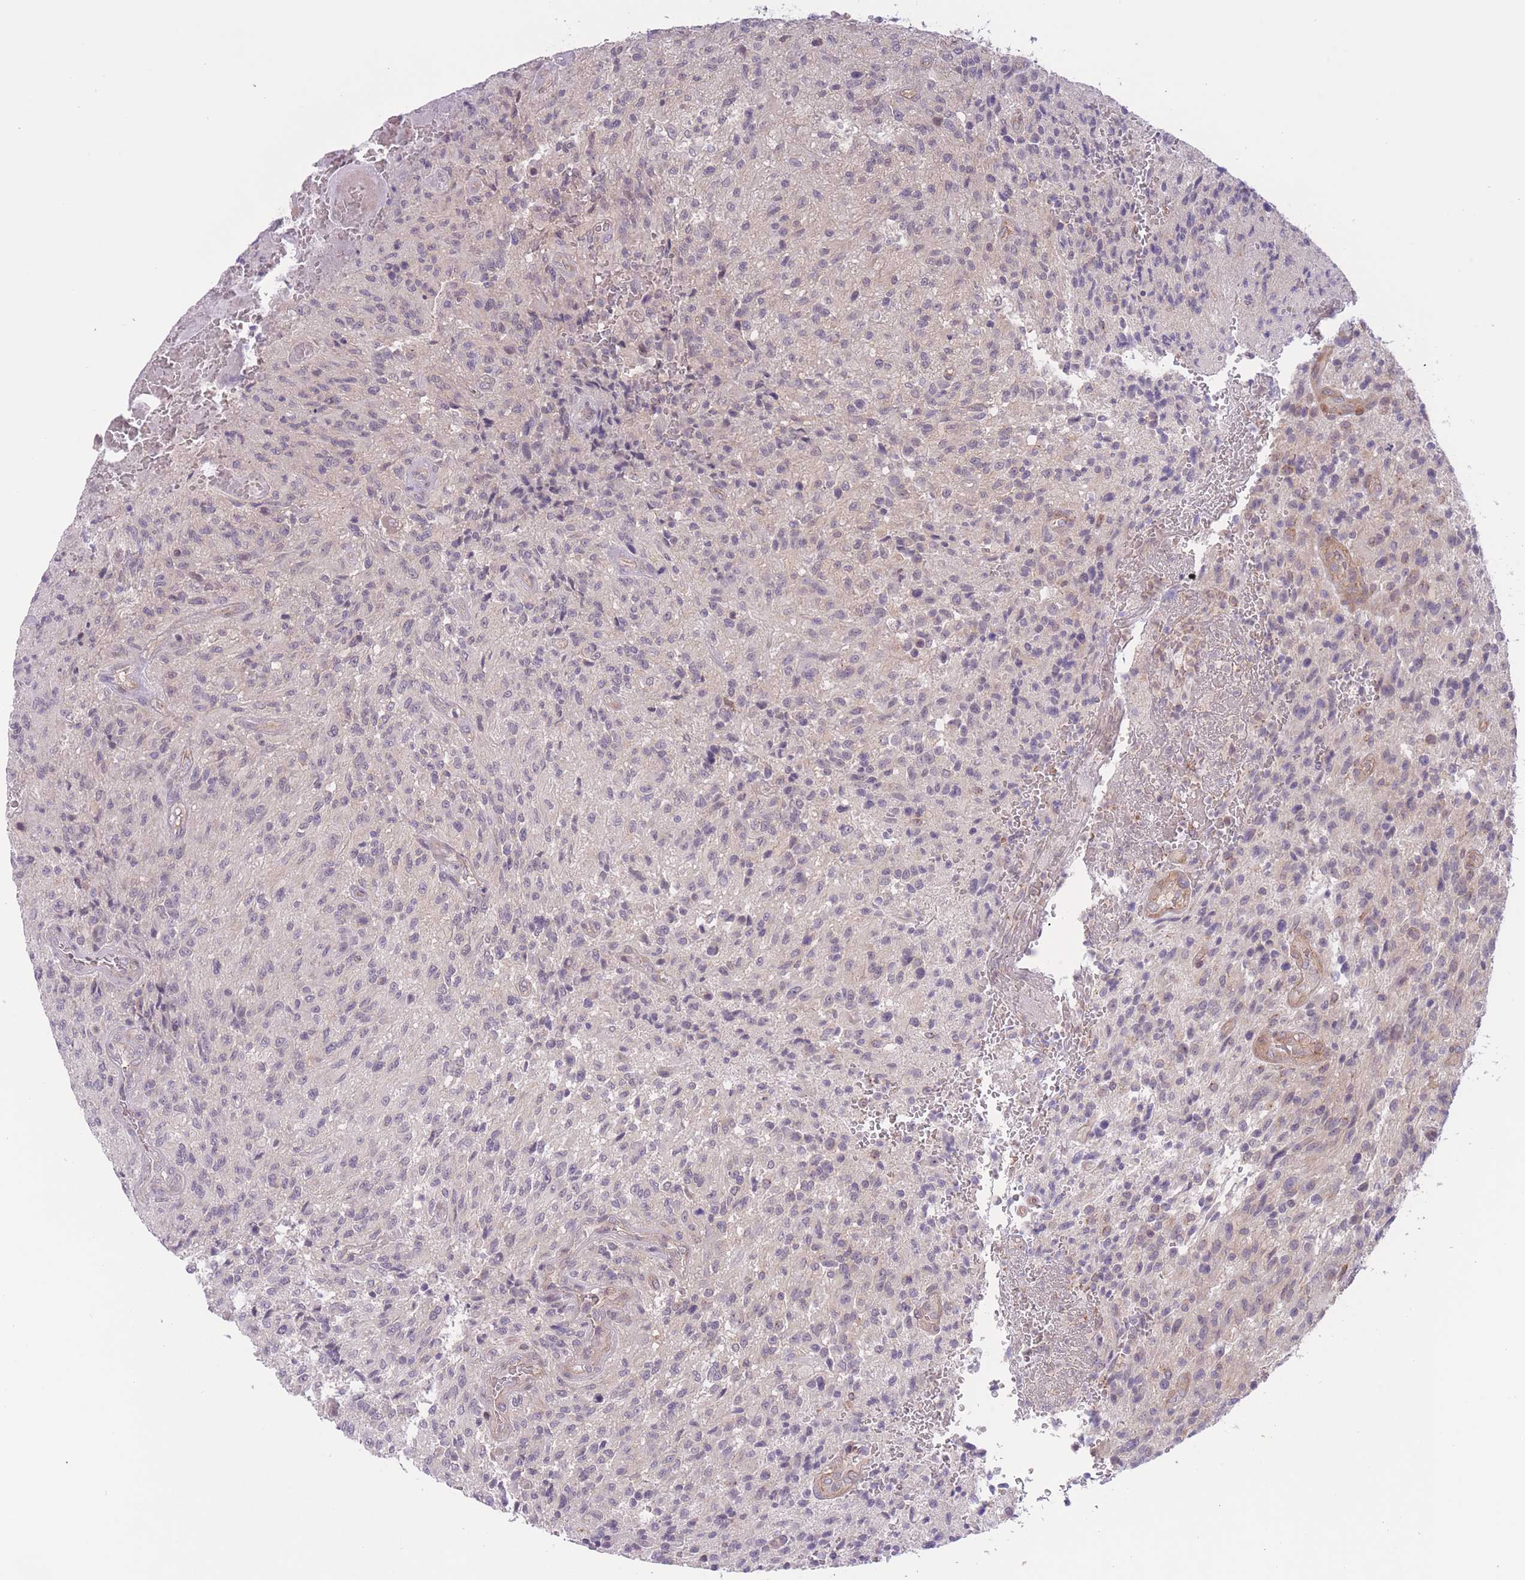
{"staining": {"intensity": "negative", "quantity": "none", "location": "none"}, "tissue": "glioma", "cell_type": "Tumor cells", "image_type": "cancer", "snomed": [{"axis": "morphology", "description": "Normal tissue, NOS"}, {"axis": "morphology", "description": "Glioma, malignant, High grade"}, {"axis": "topography", "description": "Cerebral cortex"}], "caption": "Immunohistochemistry histopathology image of neoplastic tissue: human high-grade glioma (malignant) stained with DAB (3,3'-diaminobenzidine) shows no significant protein expression in tumor cells.", "gene": "FUT5", "patient": {"sex": "male", "age": 56}}